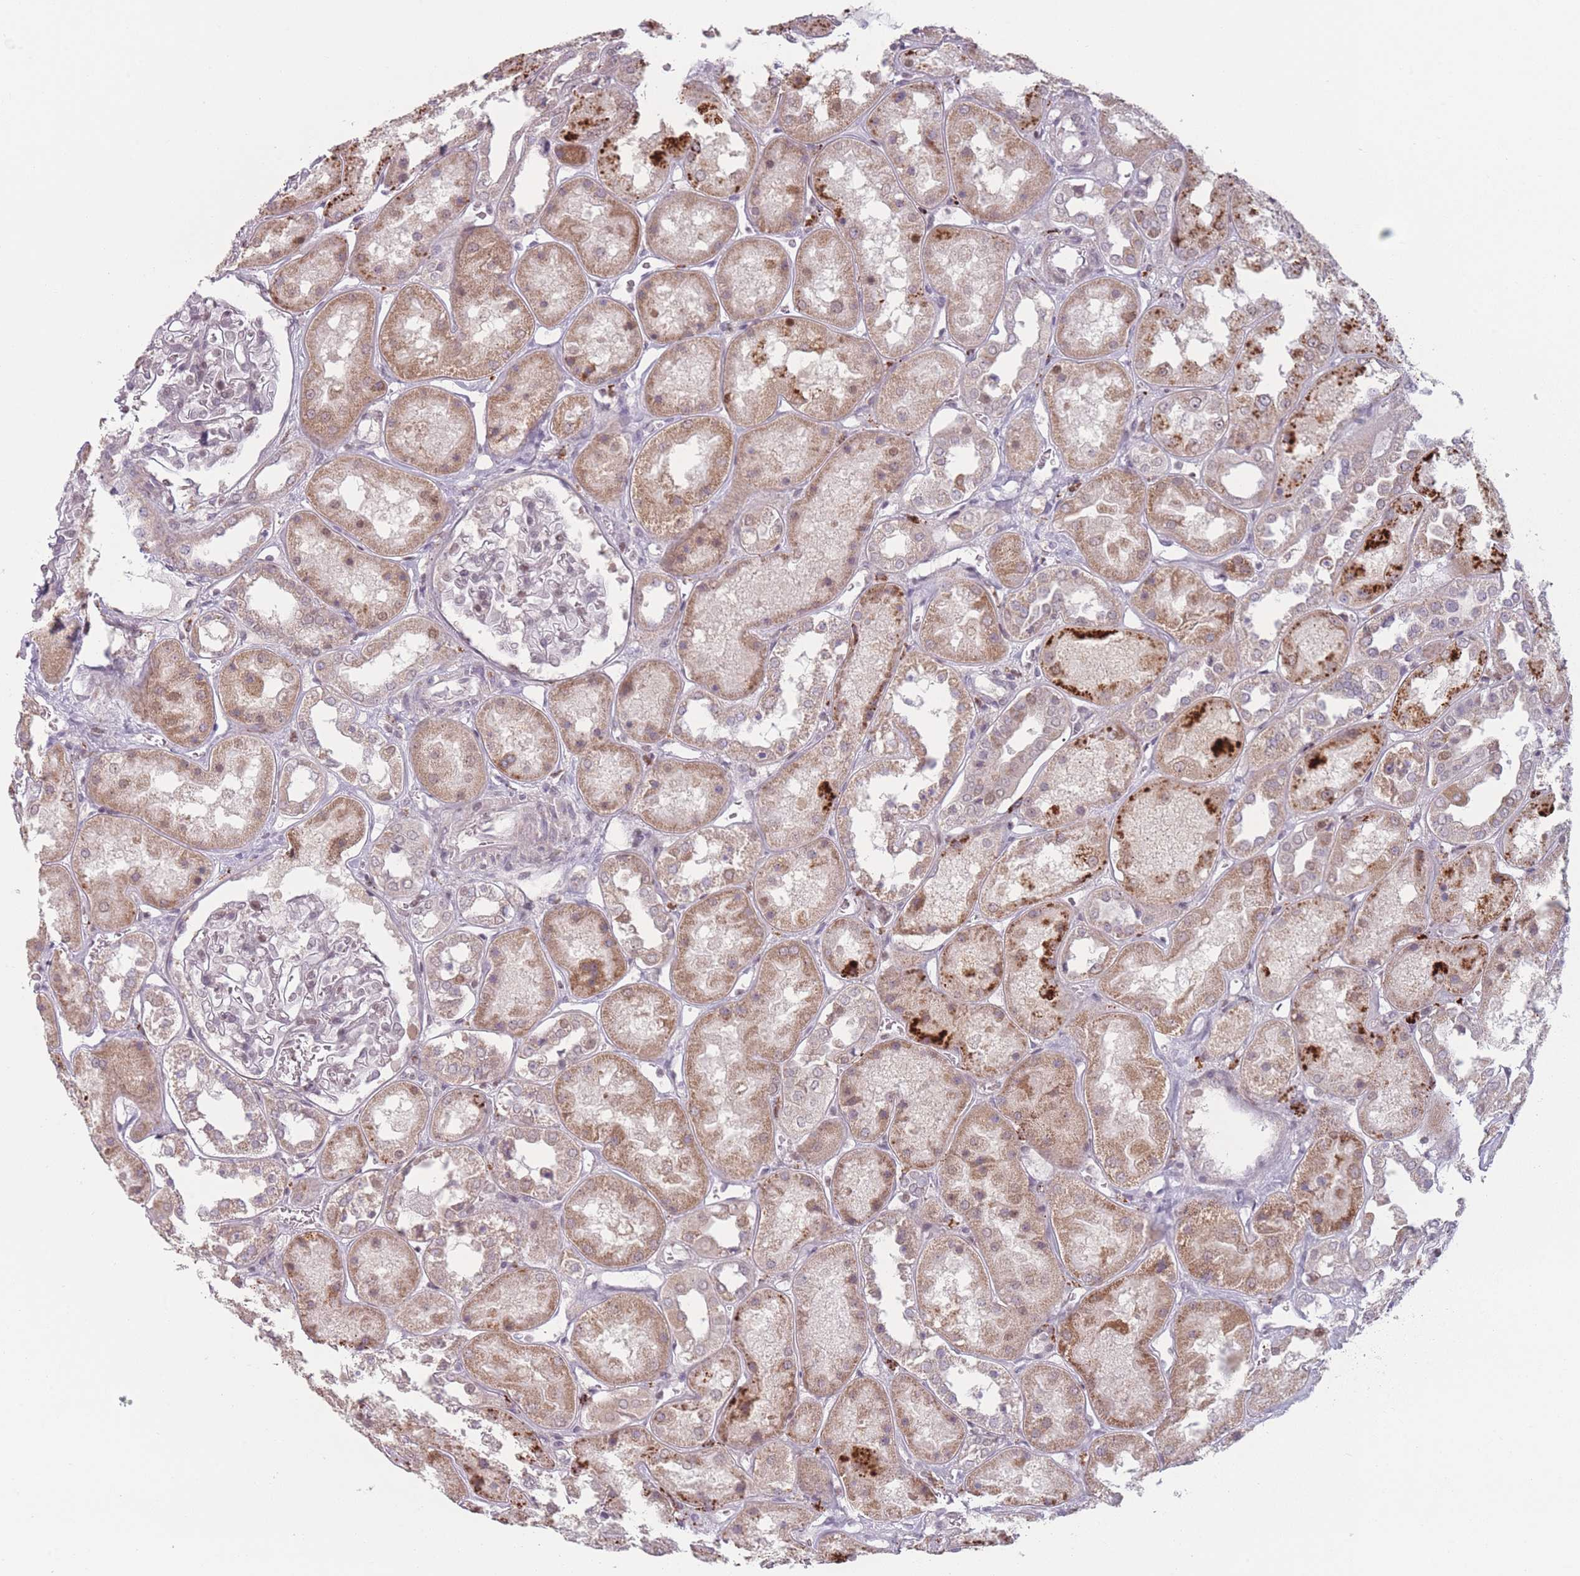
{"staining": {"intensity": "weak", "quantity": "<25%", "location": "nuclear"}, "tissue": "kidney", "cell_type": "Cells in glomeruli", "image_type": "normal", "snomed": [{"axis": "morphology", "description": "Normal tissue, NOS"}, {"axis": "topography", "description": "Kidney"}], "caption": "Immunohistochemistry (IHC) histopathology image of benign kidney: kidney stained with DAB (3,3'-diaminobenzidine) reveals no significant protein positivity in cells in glomeruli.", "gene": "OR10C1", "patient": {"sex": "male", "age": 70}}